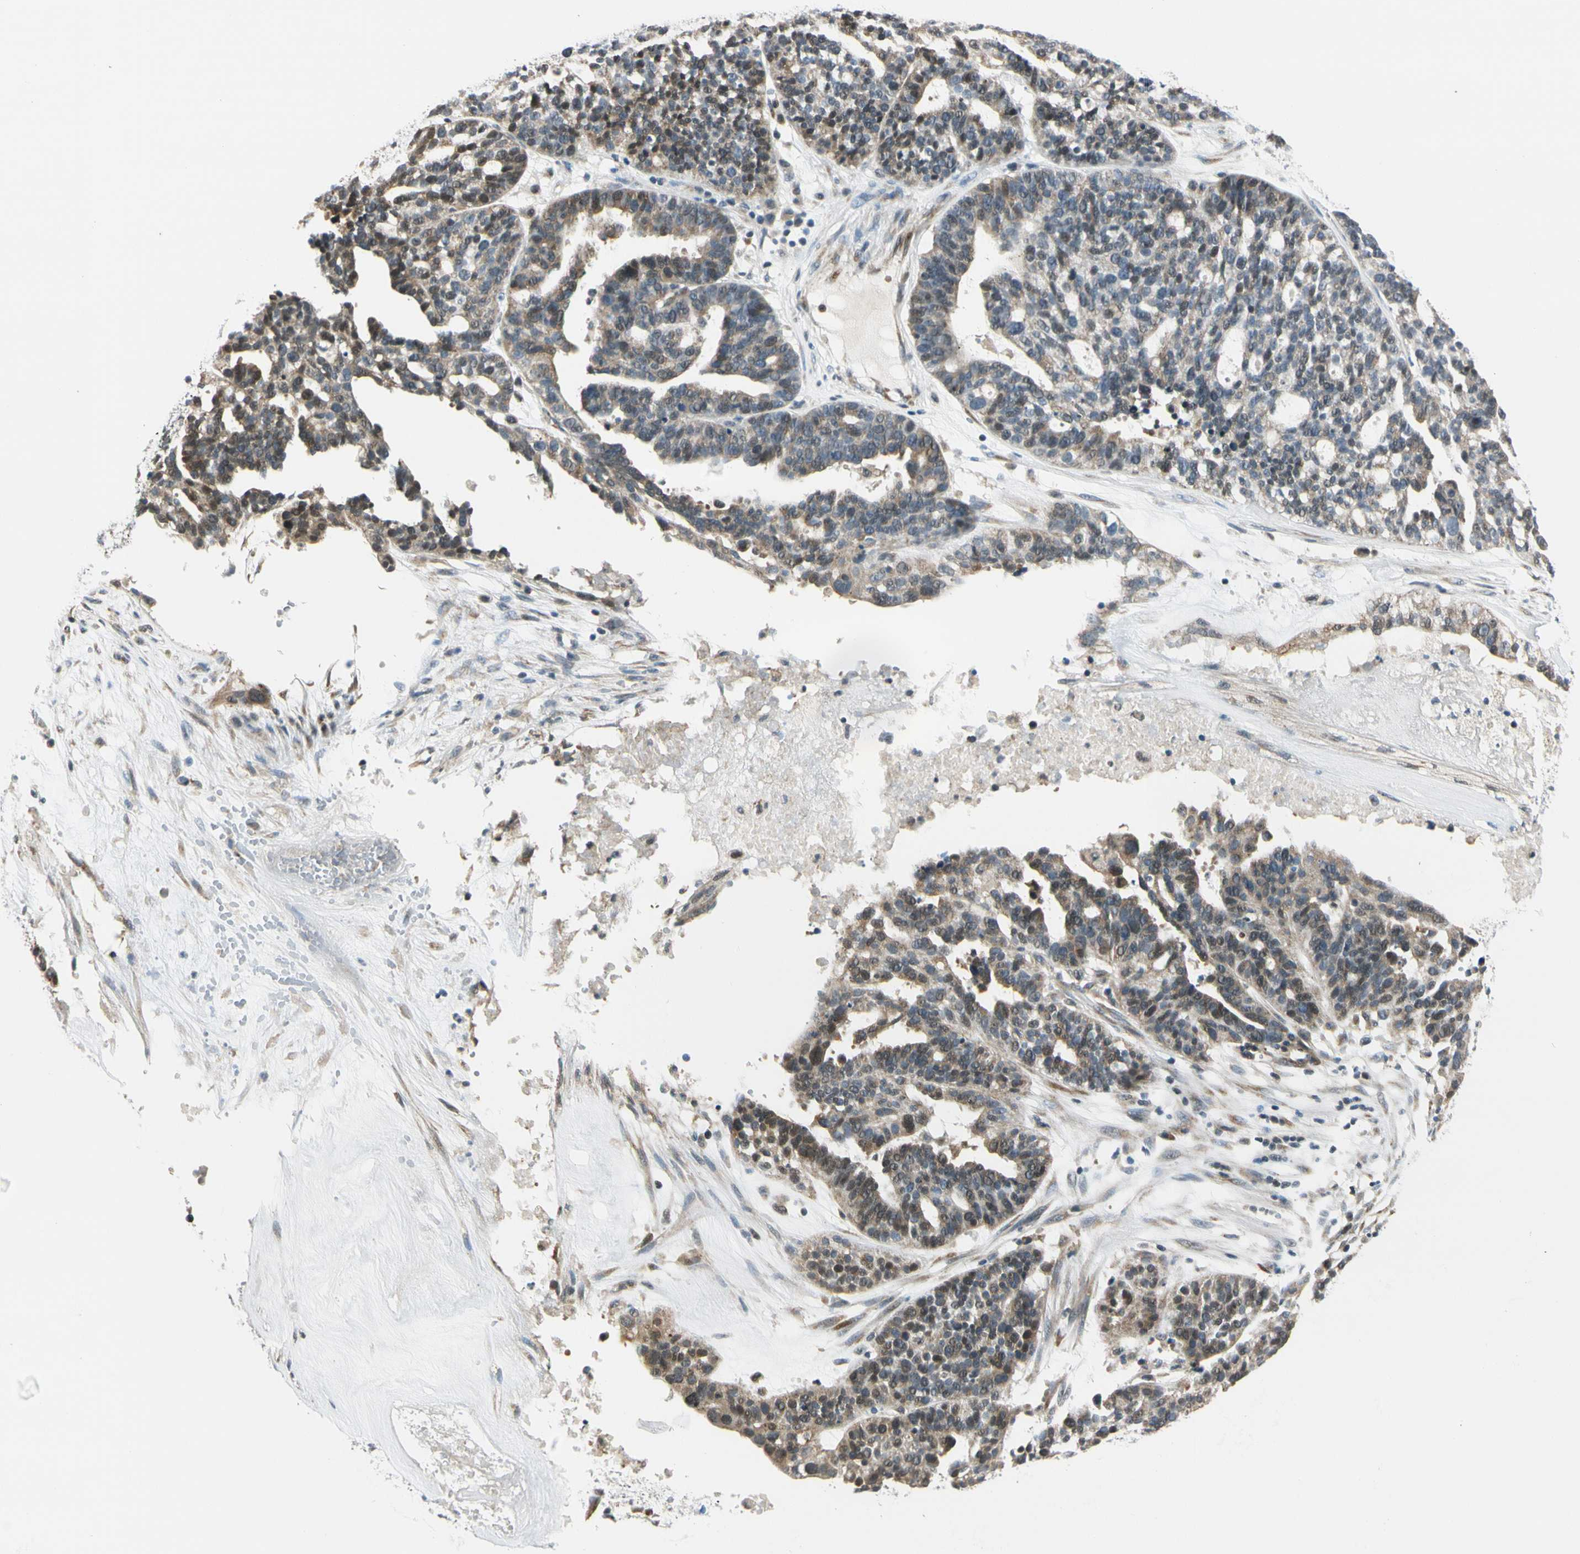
{"staining": {"intensity": "weak", "quantity": "25%-75%", "location": "cytoplasmic/membranous,nuclear"}, "tissue": "ovarian cancer", "cell_type": "Tumor cells", "image_type": "cancer", "snomed": [{"axis": "morphology", "description": "Cystadenocarcinoma, serous, NOS"}, {"axis": "topography", "description": "Ovary"}], "caption": "There is low levels of weak cytoplasmic/membranous and nuclear expression in tumor cells of ovarian cancer (serous cystadenocarcinoma), as demonstrated by immunohistochemical staining (brown color).", "gene": "NPDC1", "patient": {"sex": "female", "age": 59}}